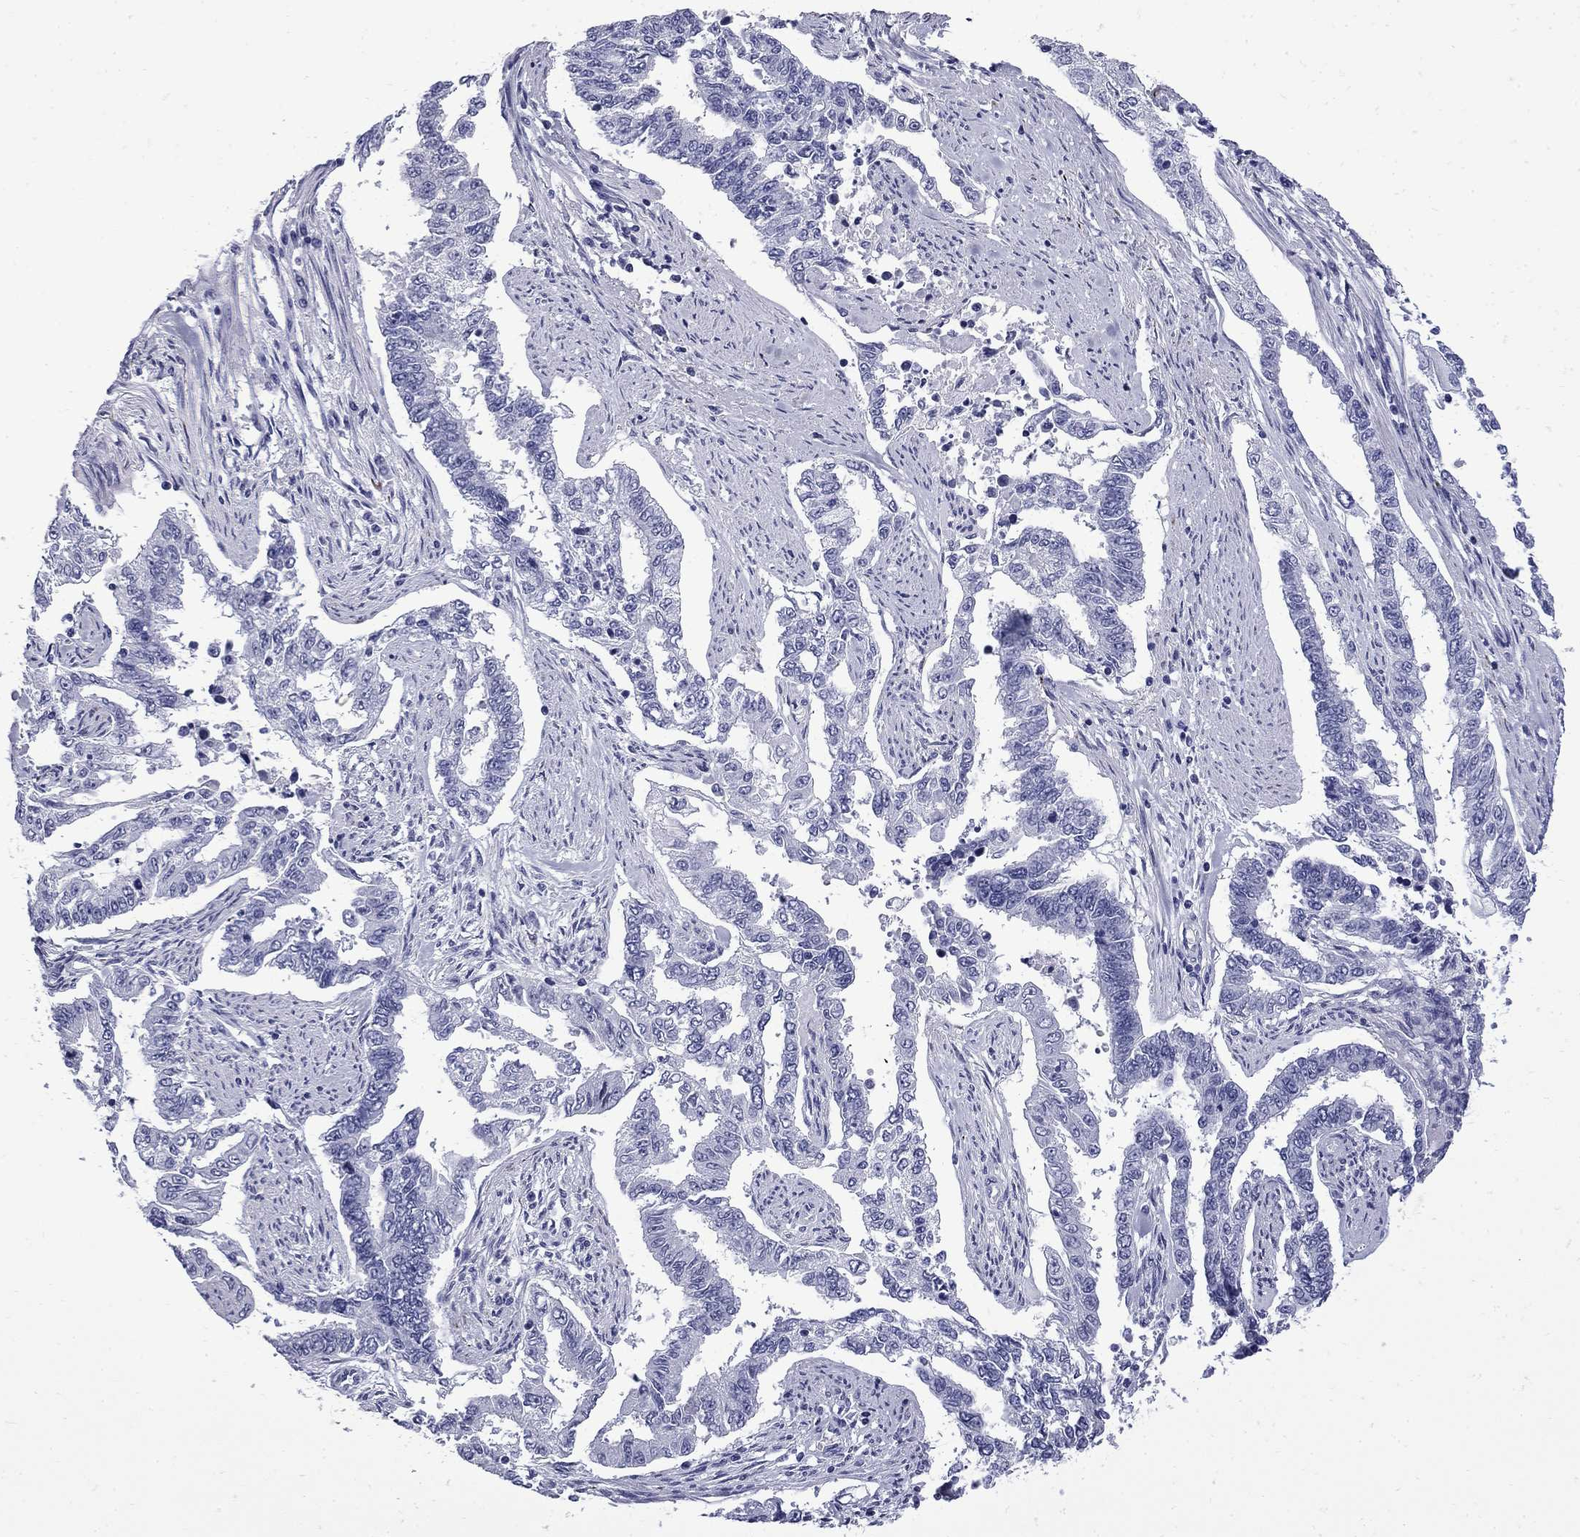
{"staining": {"intensity": "negative", "quantity": "none", "location": "none"}, "tissue": "endometrial cancer", "cell_type": "Tumor cells", "image_type": "cancer", "snomed": [{"axis": "morphology", "description": "Adenocarcinoma, NOS"}, {"axis": "topography", "description": "Uterus"}], "caption": "A high-resolution histopathology image shows immunohistochemistry (IHC) staining of endometrial cancer (adenocarcinoma), which displays no significant positivity in tumor cells.", "gene": "MGARP", "patient": {"sex": "female", "age": 59}}